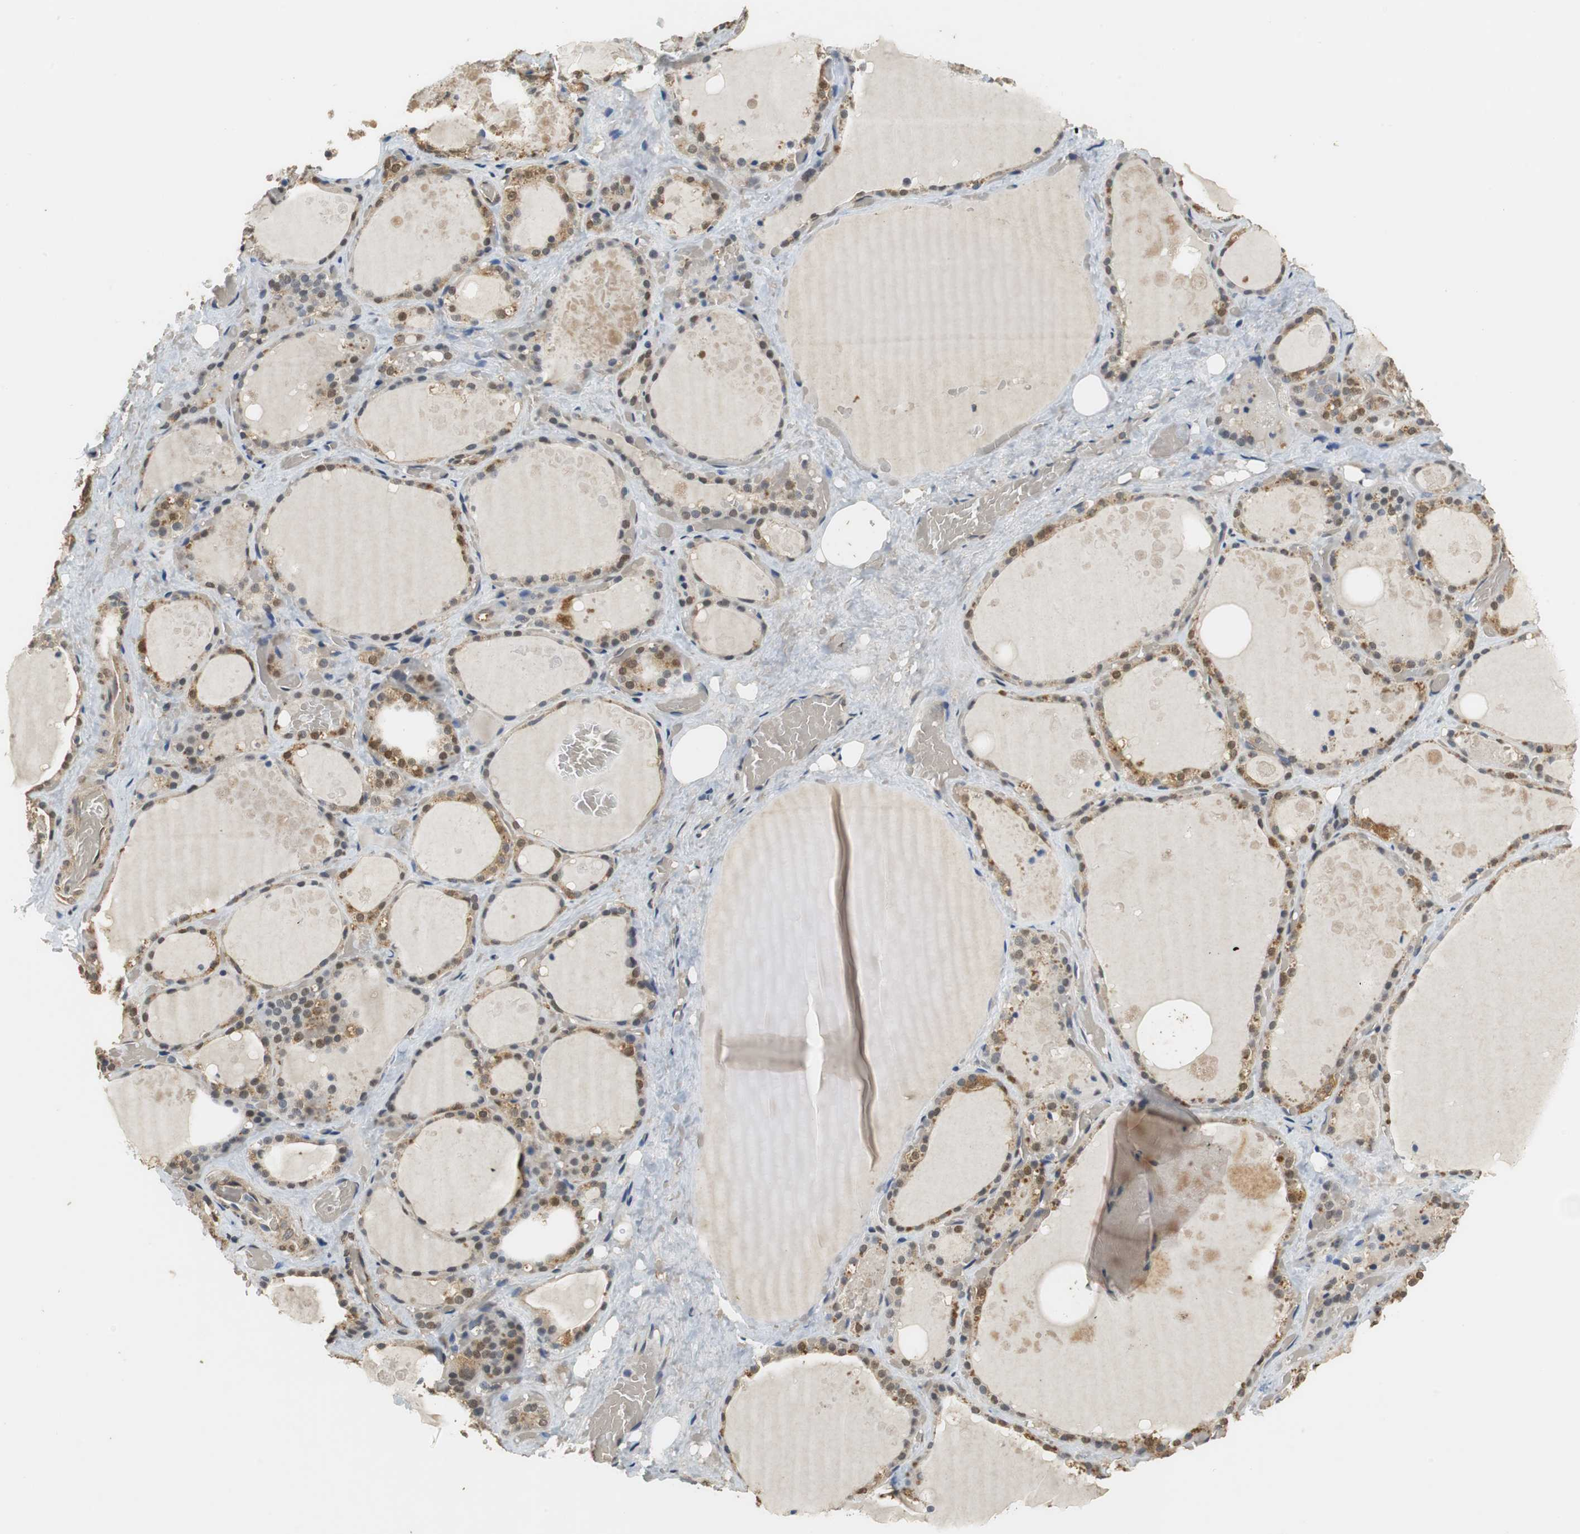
{"staining": {"intensity": "moderate", "quantity": ">75%", "location": "cytoplasmic/membranous,nuclear"}, "tissue": "thyroid gland", "cell_type": "Glandular cells", "image_type": "normal", "snomed": [{"axis": "morphology", "description": "Normal tissue, NOS"}, {"axis": "topography", "description": "Thyroid gland"}], "caption": "A brown stain highlights moderate cytoplasmic/membranous,nuclear positivity of a protein in glandular cells of unremarkable thyroid gland.", "gene": "UBQLN2", "patient": {"sex": "male", "age": 61}}